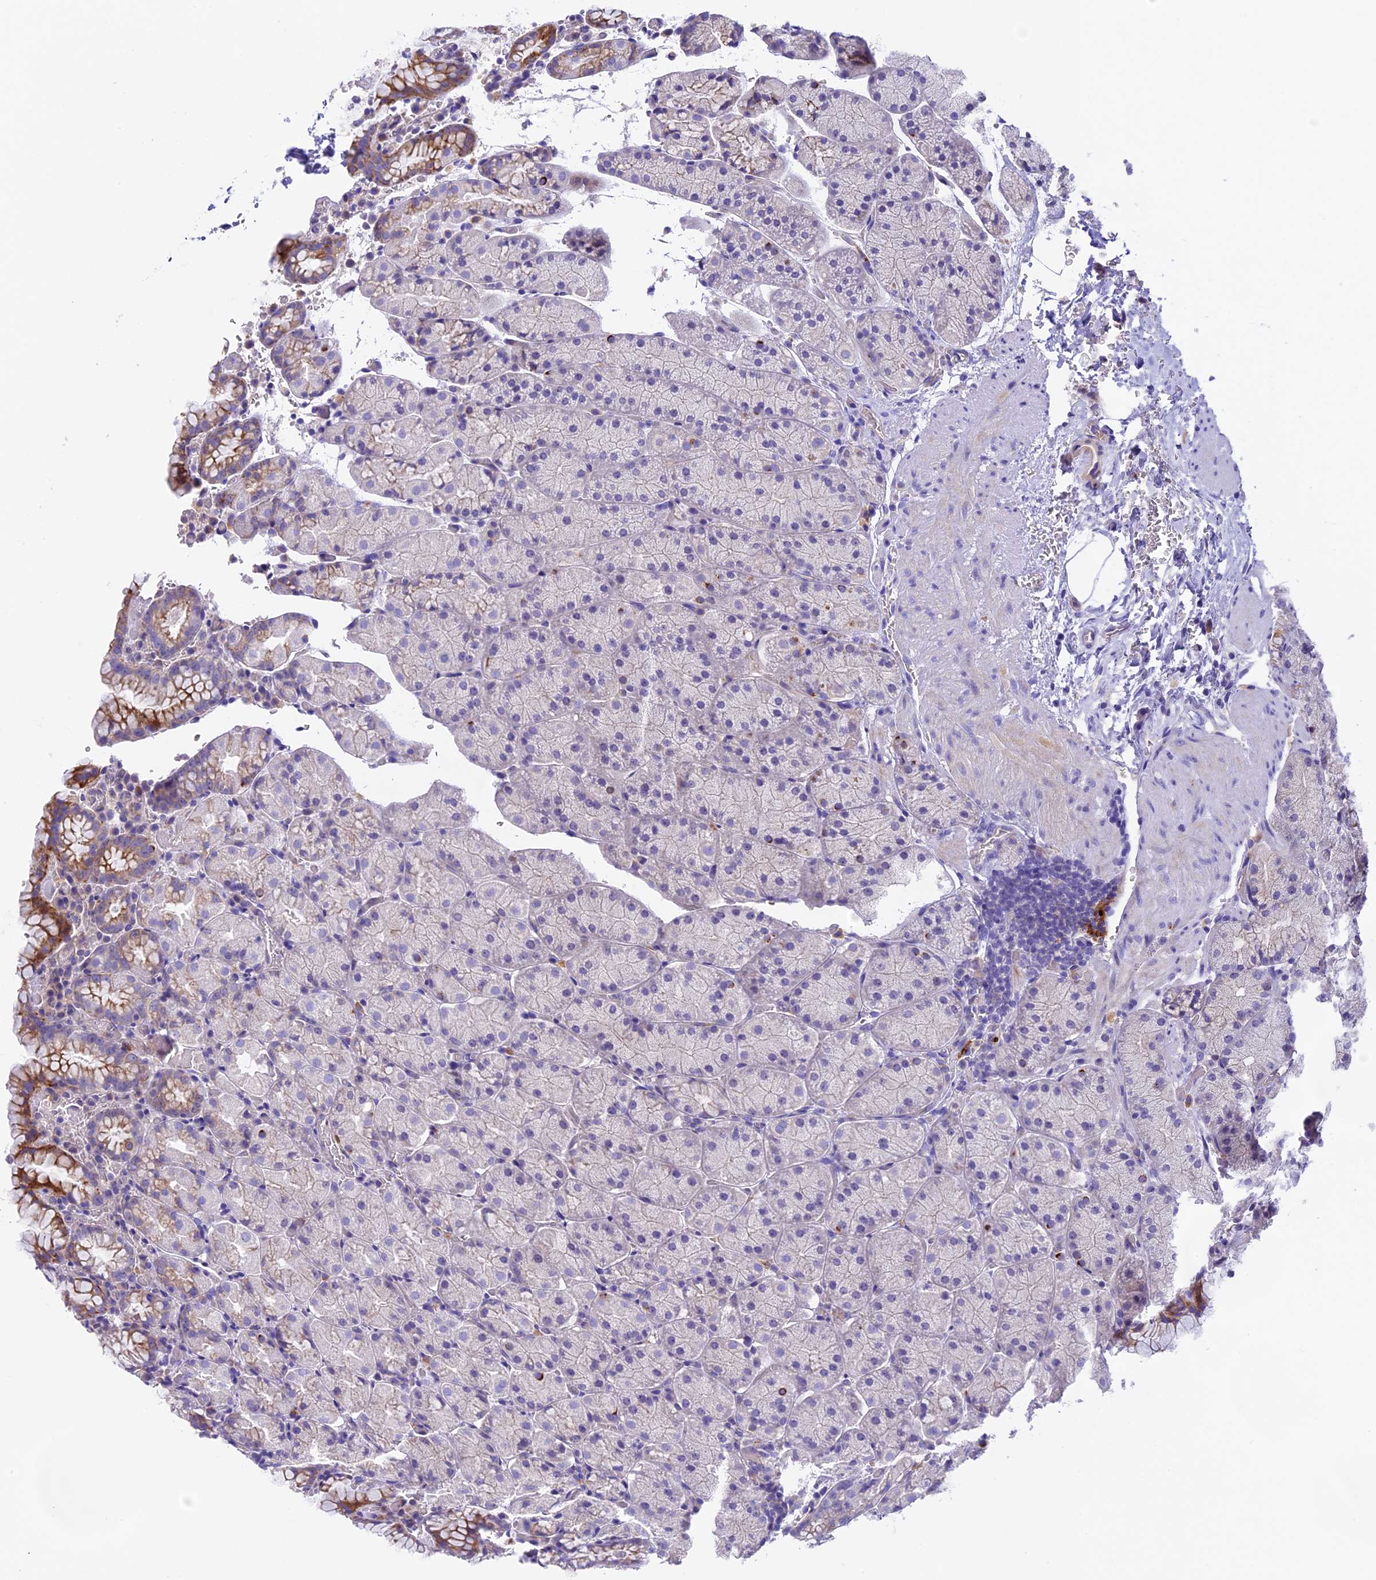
{"staining": {"intensity": "moderate", "quantity": "<25%", "location": "cytoplasmic/membranous"}, "tissue": "stomach", "cell_type": "Glandular cells", "image_type": "normal", "snomed": [{"axis": "morphology", "description": "Normal tissue, NOS"}, {"axis": "topography", "description": "Stomach, upper"}, {"axis": "topography", "description": "Stomach, lower"}], "caption": "The photomicrograph shows immunohistochemical staining of normal stomach. There is moderate cytoplasmic/membranous expression is identified in approximately <25% of glandular cells. (DAB (3,3'-diaminobenzidine) IHC, brown staining for protein, blue staining for nuclei).", "gene": "NOD2", "patient": {"sex": "male", "age": 80}}